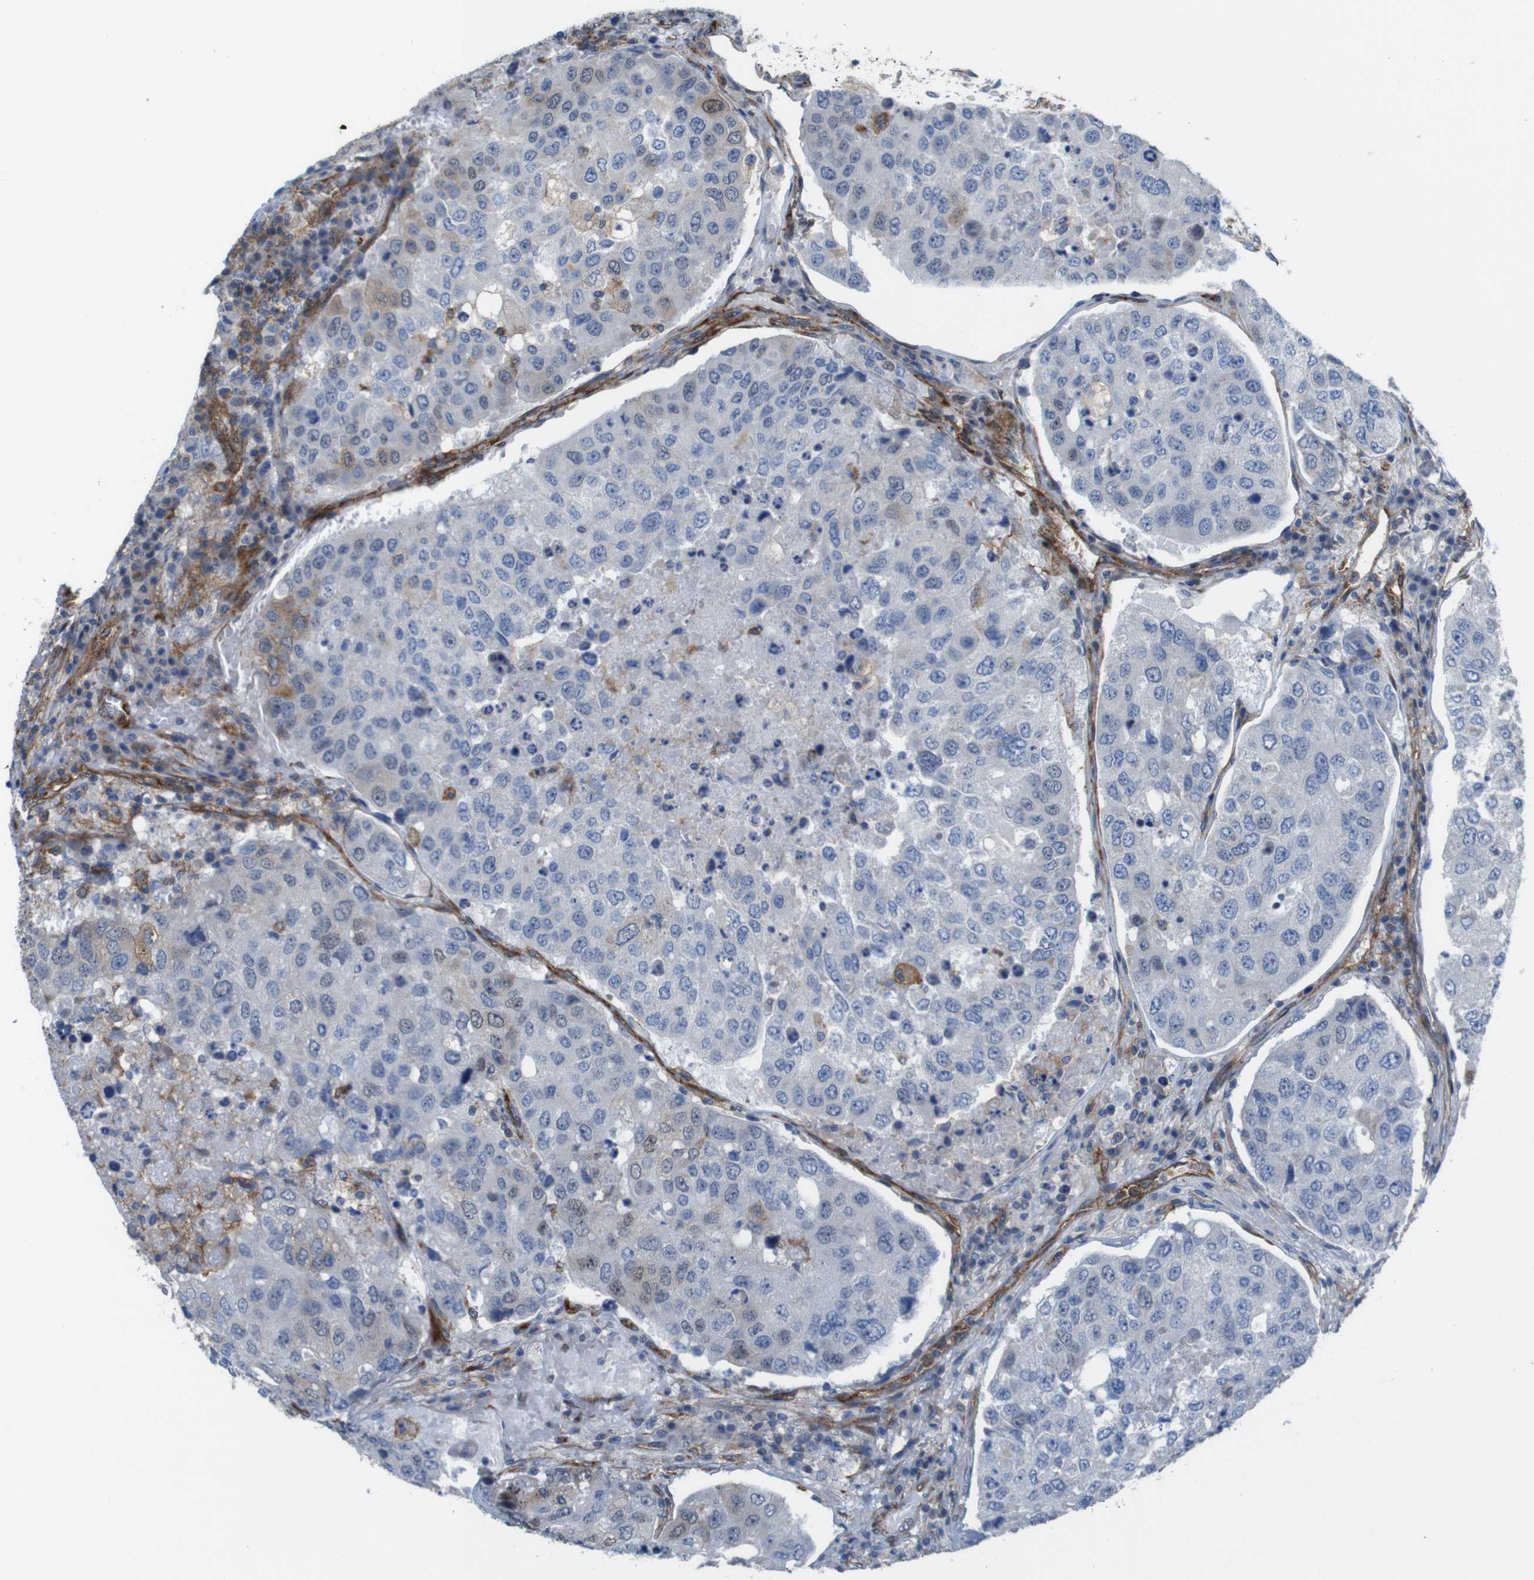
{"staining": {"intensity": "moderate", "quantity": ">75%", "location": "cytoplasmic/membranous"}, "tissue": "urothelial cancer", "cell_type": "Tumor cells", "image_type": "cancer", "snomed": [{"axis": "morphology", "description": "Urothelial carcinoma, High grade"}, {"axis": "topography", "description": "Lymph node"}, {"axis": "topography", "description": "Urinary bladder"}], "caption": "IHC micrograph of neoplastic tissue: human high-grade urothelial carcinoma stained using IHC demonstrates medium levels of moderate protein expression localized specifically in the cytoplasmic/membranous of tumor cells, appearing as a cytoplasmic/membranous brown color.", "gene": "PTGER4", "patient": {"sex": "male", "age": 51}}